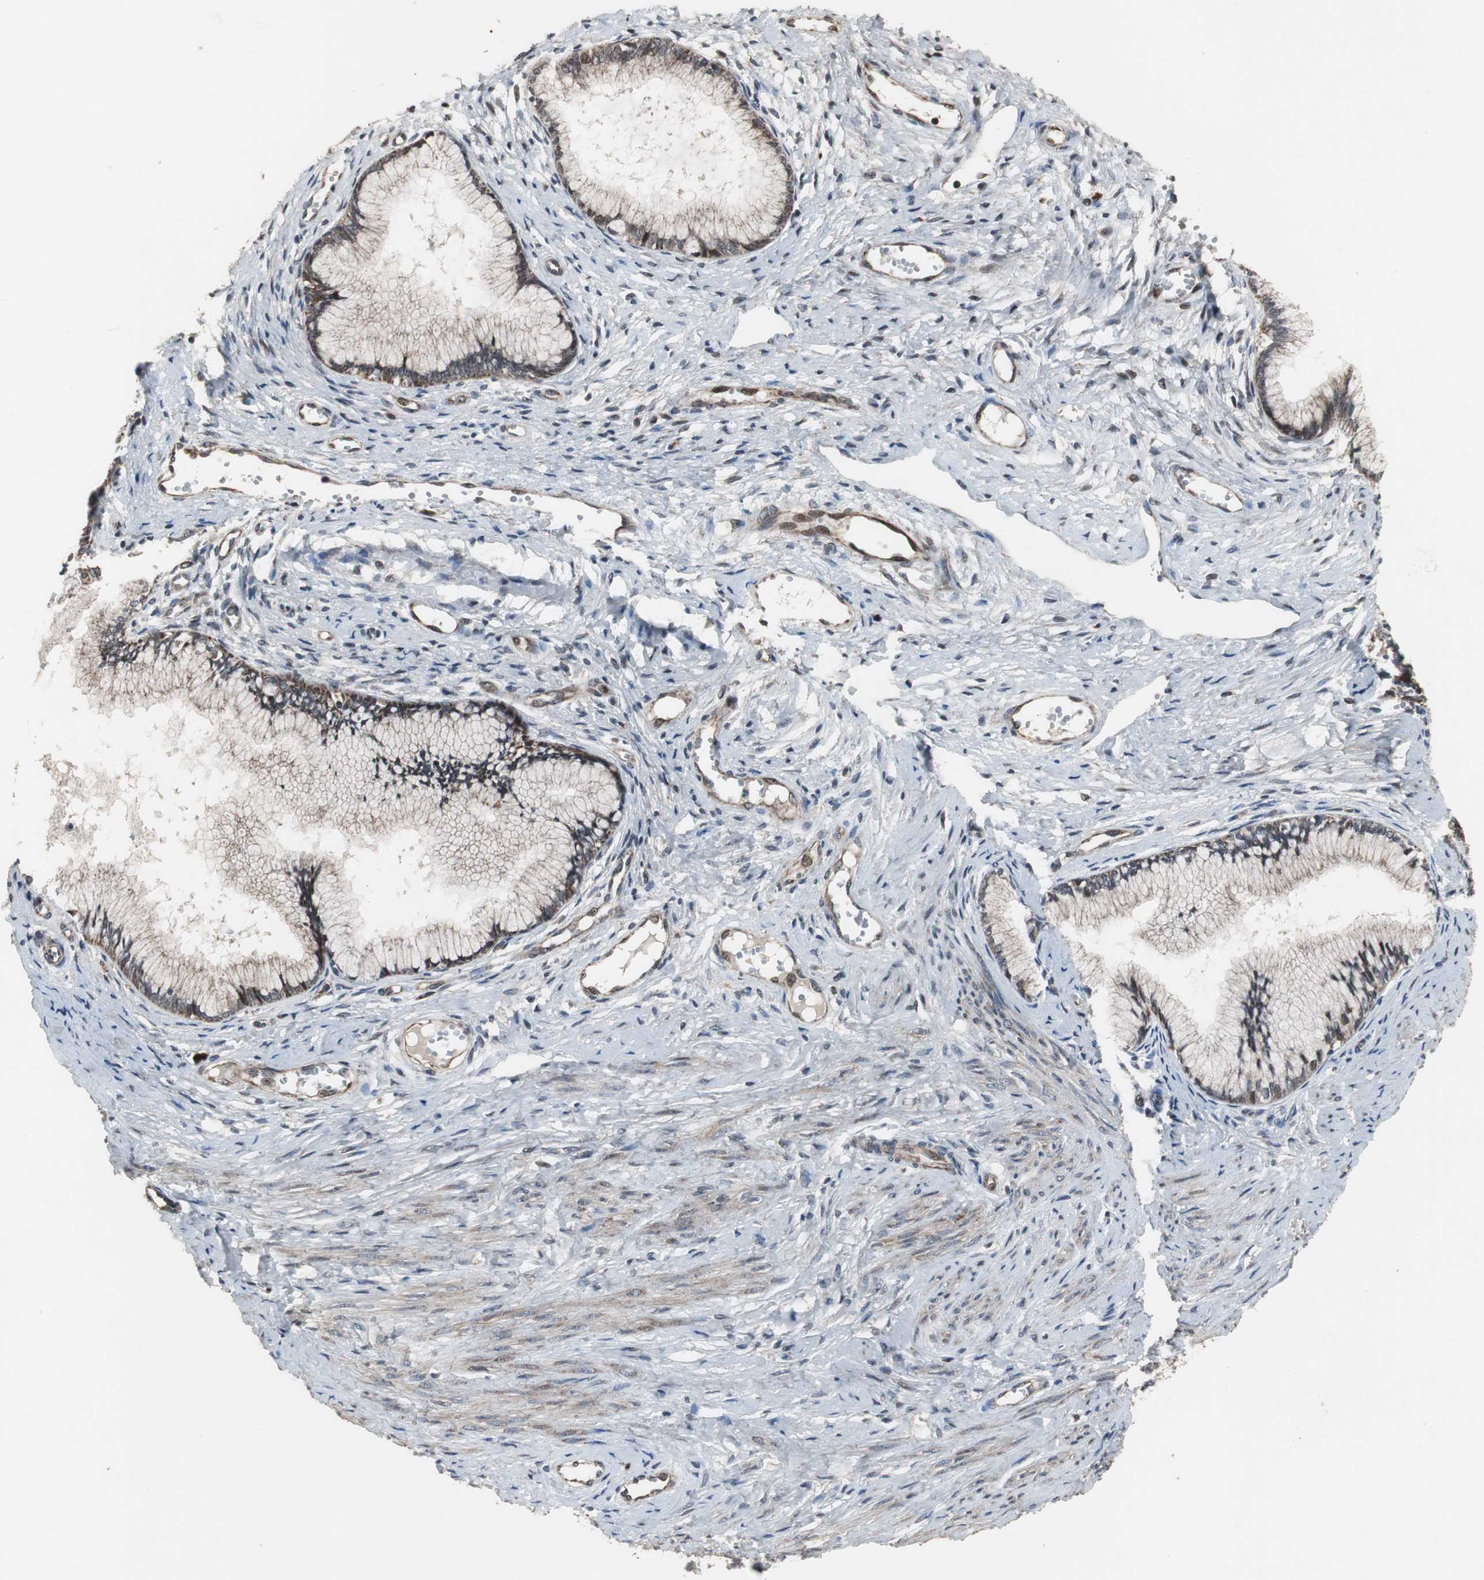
{"staining": {"intensity": "strong", "quantity": ">75%", "location": "cytoplasmic/membranous"}, "tissue": "cervical cancer", "cell_type": "Tumor cells", "image_type": "cancer", "snomed": [{"axis": "morphology", "description": "Adenocarcinoma, NOS"}, {"axis": "topography", "description": "Cervix"}], "caption": "DAB immunohistochemical staining of cervical adenocarcinoma reveals strong cytoplasmic/membranous protein positivity in approximately >75% of tumor cells. (brown staining indicates protein expression, while blue staining denotes nuclei).", "gene": "MRPL40", "patient": {"sex": "female", "age": 36}}